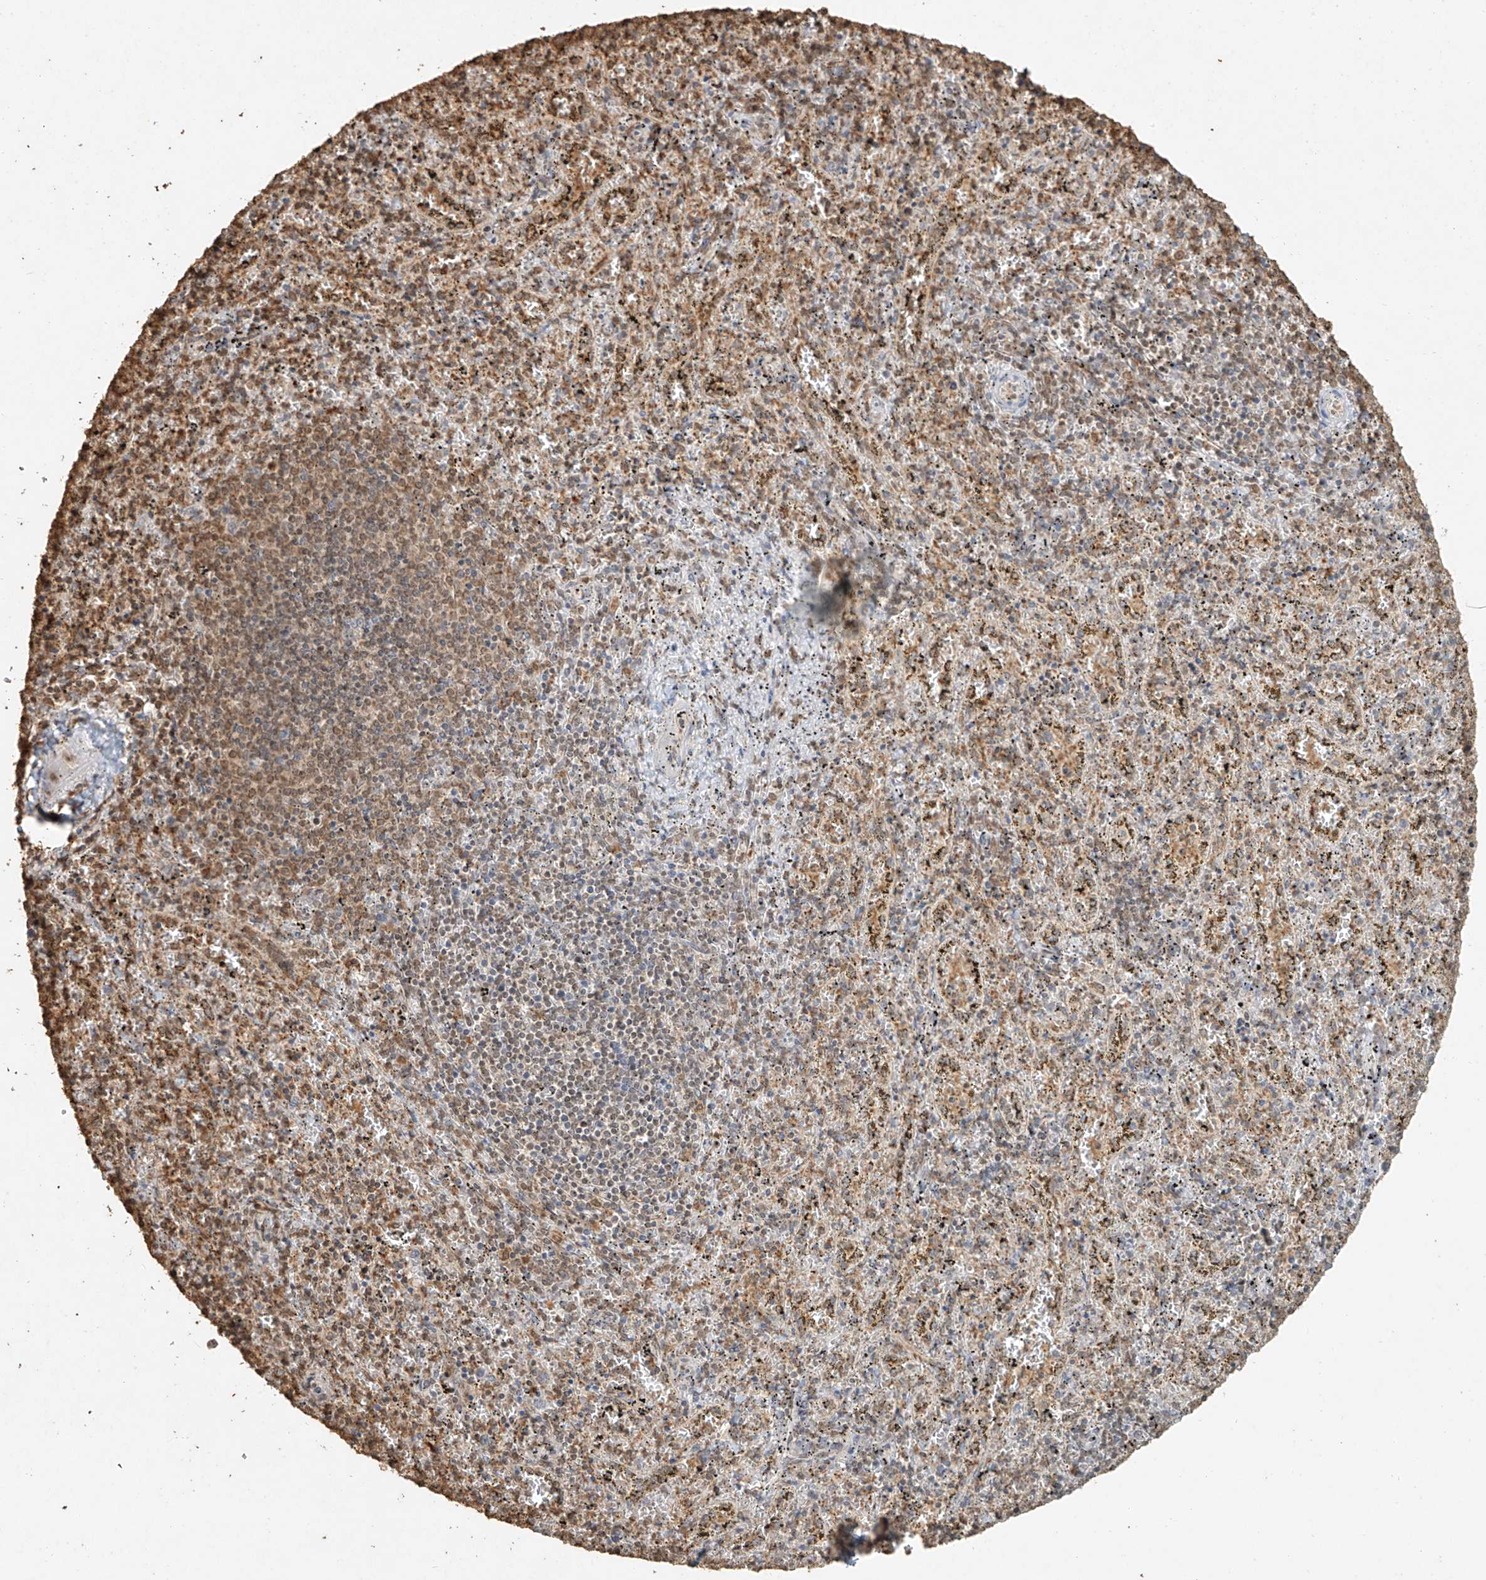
{"staining": {"intensity": "moderate", "quantity": "25%-75%", "location": "cytoplasmic/membranous,nuclear"}, "tissue": "spleen", "cell_type": "Cells in red pulp", "image_type": "normal", "snomed": [{"axis": "morphology", "description": "Normal tissue, NOS"}, {"axis": "topography", "description": "Spleen"}], "caption": "Immunohistochemical staining of benign spleen demonstrates moderate cytoplasmic/membranous,nuclear protein staining in about 25%-75% of cells in red pulp.", "gene": "TIGAR", "patient": {"sex": "male", "age": 11}}